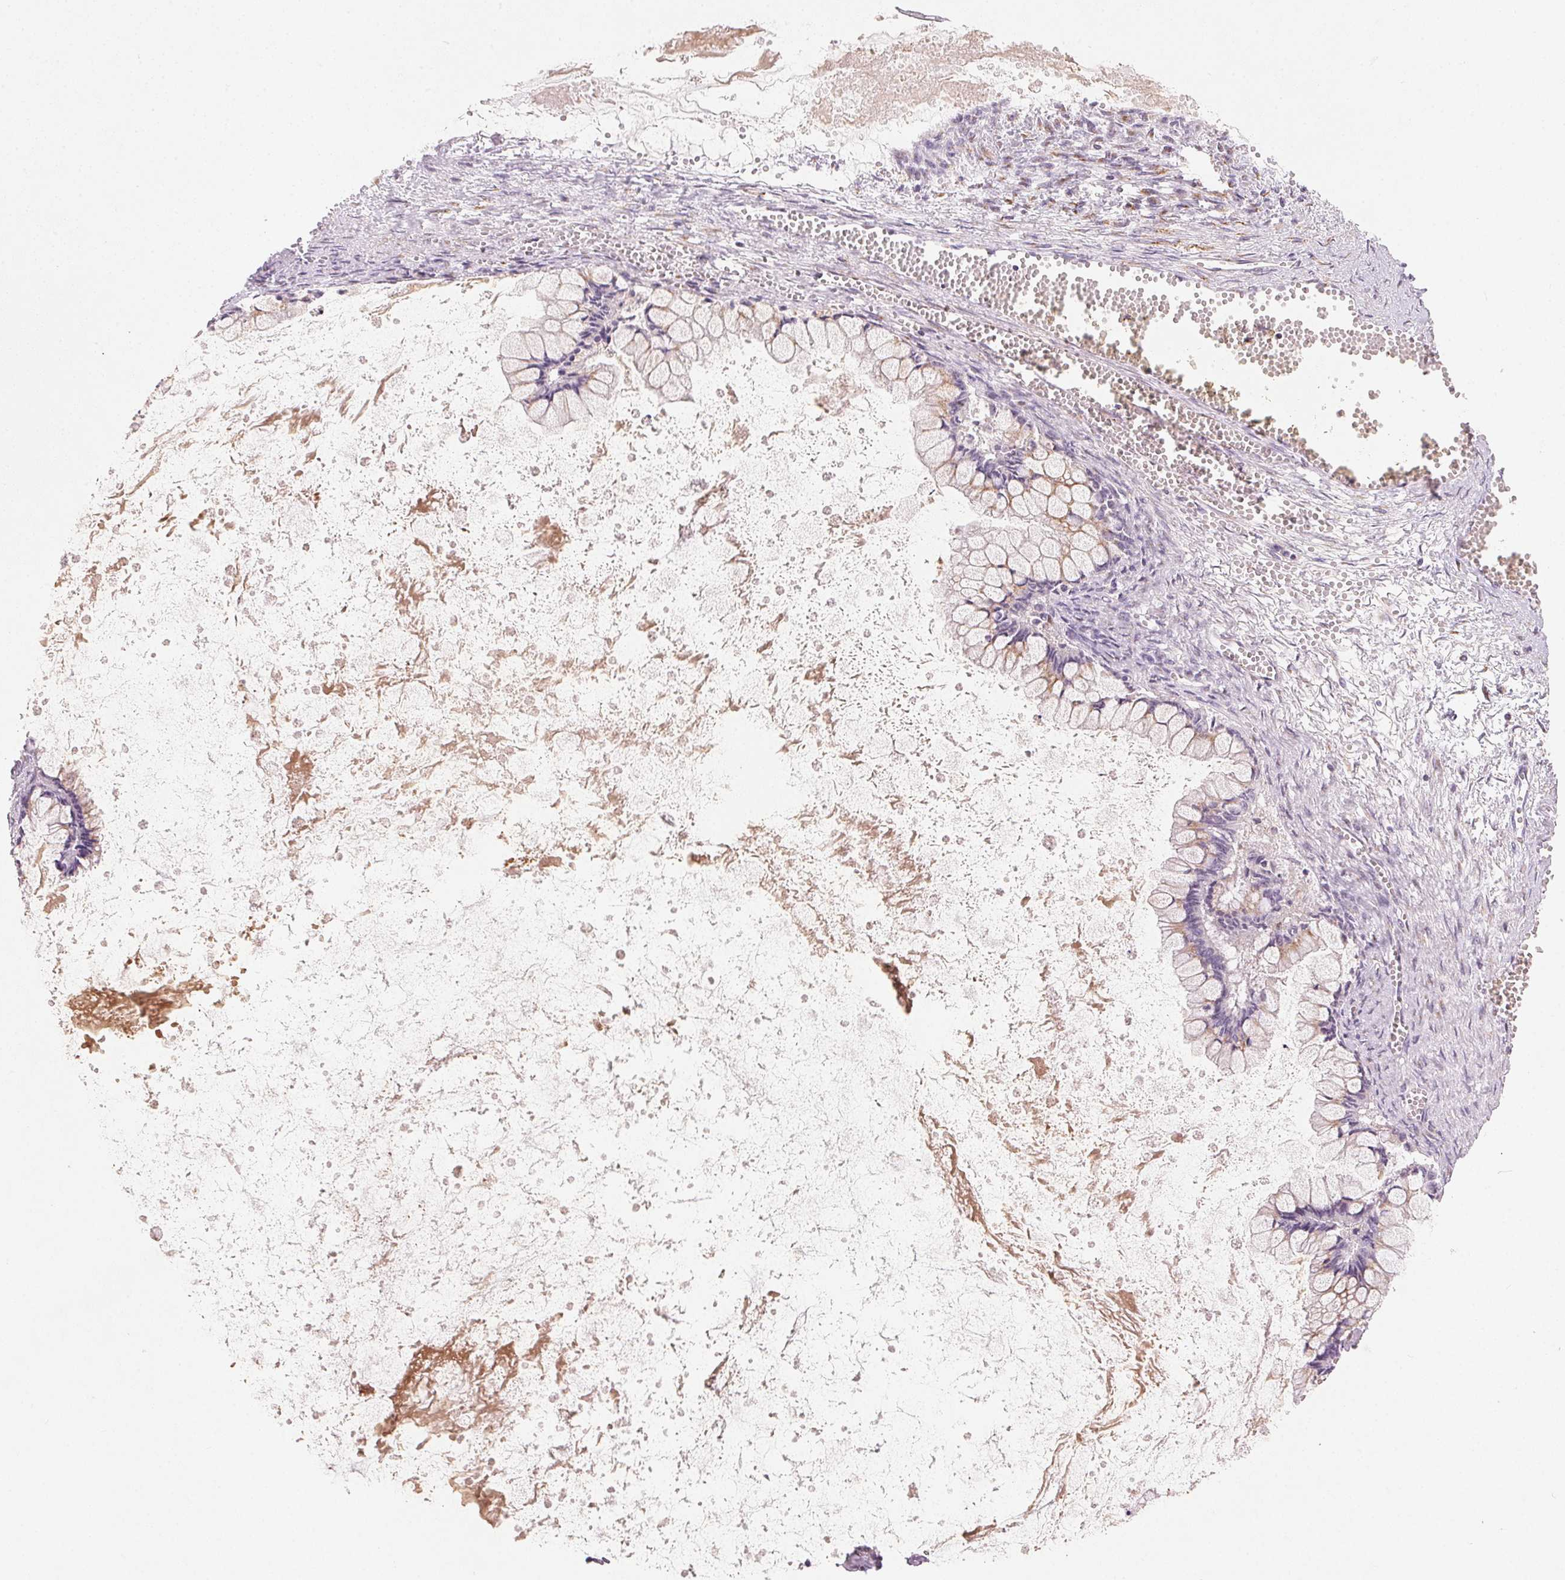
{"staining": {"intensity": "weak", "quantity": "25%-75%", "location": "cytoplasmic/membranous"}, "tissue": "ovarian cancer", "cell_type": "Tumor cells", "image_type": "cancer", "snomed": [{"axis": "morphology", "description": "Cystadenocarcinoma, mucinous, NOS"}, {"axis": "topography", "description": "Ovary"}], "caption": "Immunohistochemical staining of mucinous cystadenocarcinoma (ovarian) displays low levels of weak cytoplasmic/membranous protein positivity in approximately 25%-75% of tumor cells. The protein of interest is shown in brown color, while the nuclei are stained blue.", "gene": "DRAM2", "patient": {"sex": "female", "age": 67}}